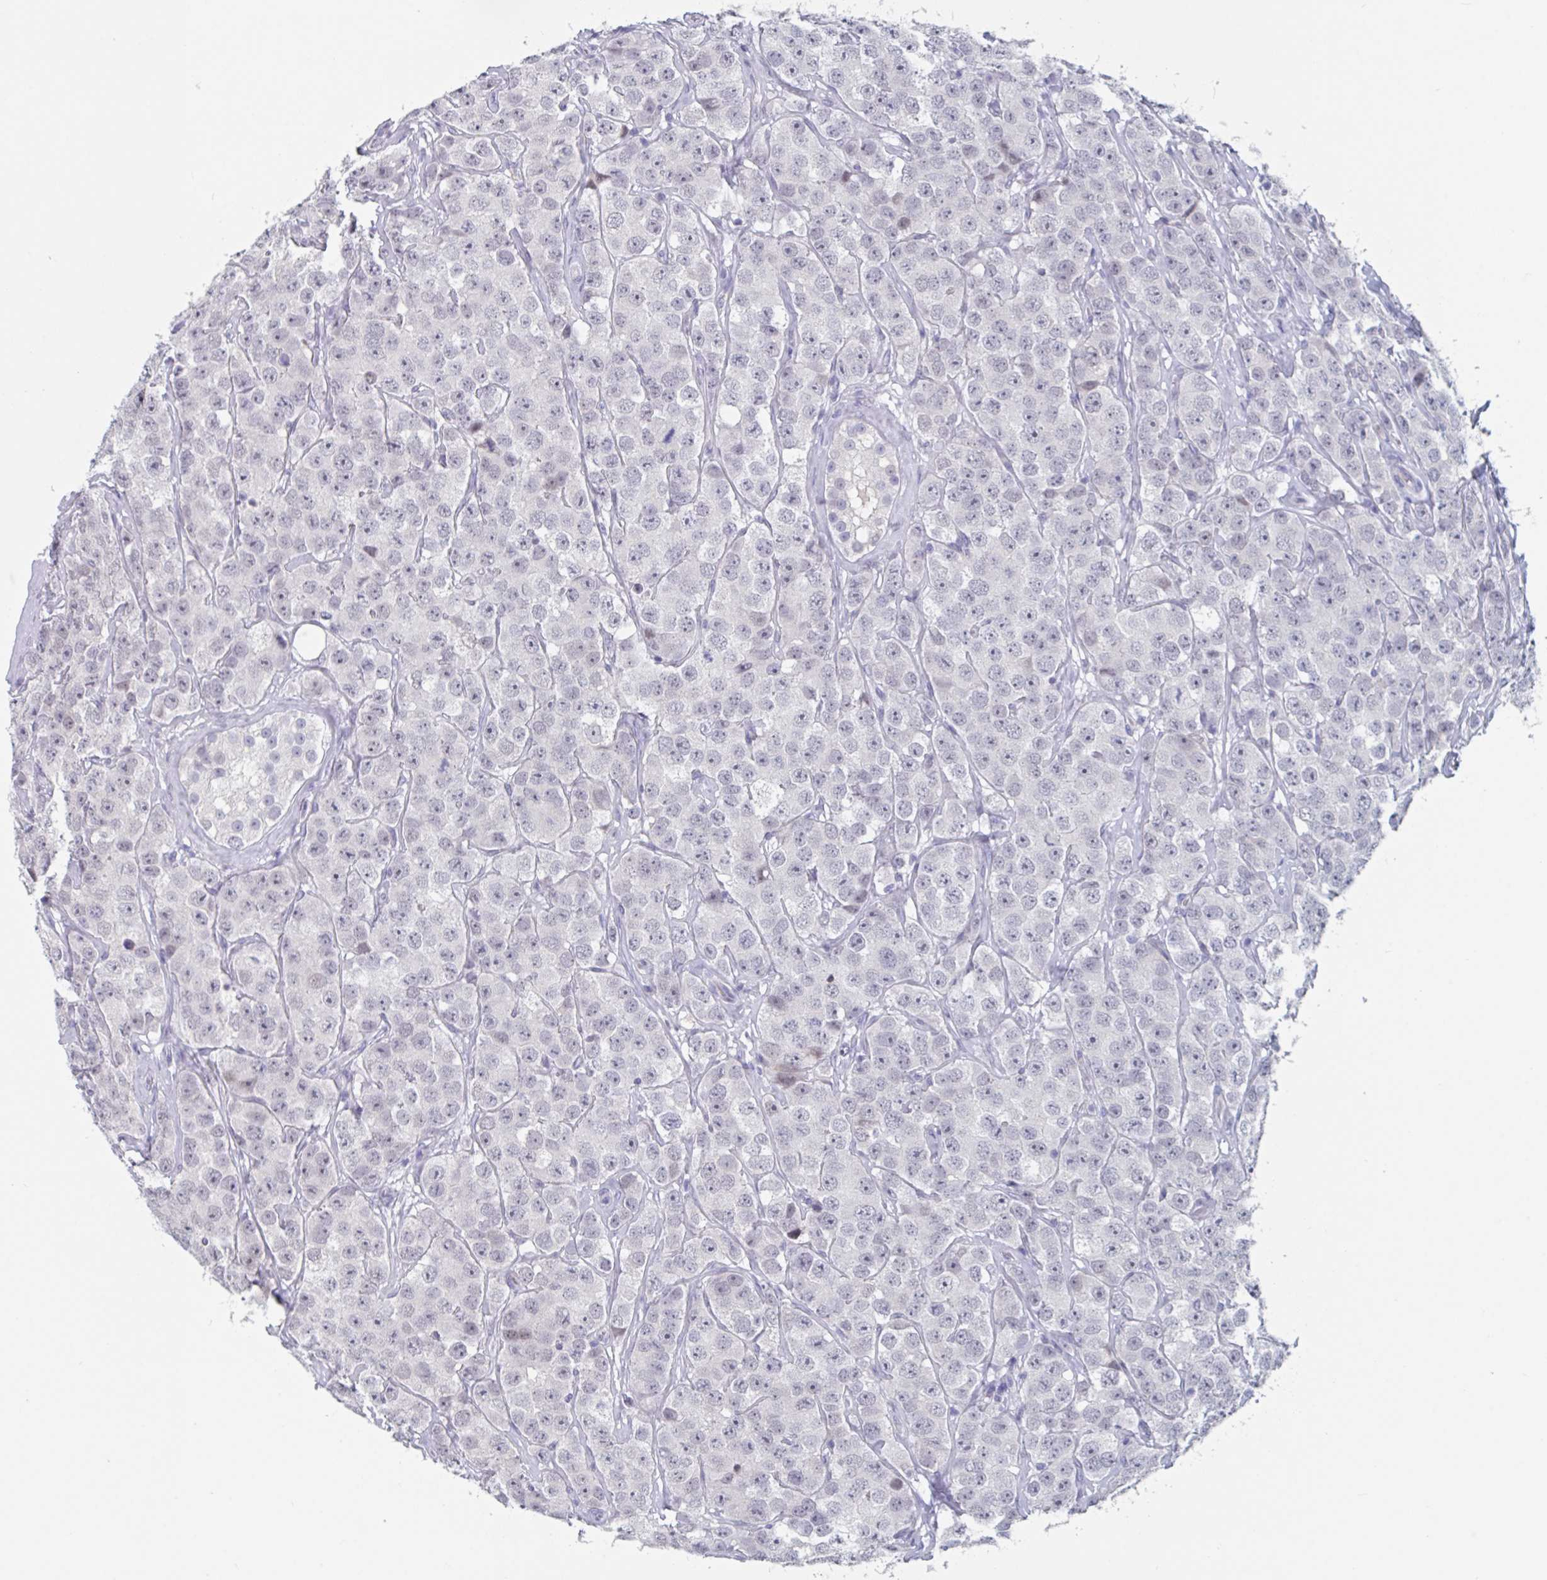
{"staining": {"intensity": "negative", "quantity": "none", "location": "none"}, "tissue": "testis cancer", "cell_type": "Tumor cells", "image_type": "cancer", "snomed": [{"axis": "morphology", "description": "Seminoma, NOS"}, {"axis": "topography", "description": "Testis"}], "caption": "IHC of human testis seminoma shows no expression in tumor cells. (DAB (3,3'-diaminobenzidine) immunohistochemistry (IHC) visualized using brightfield microscopy, high magnification).", "gene": "KDM4D", "patient": {"sex": "male", "age": 28}}